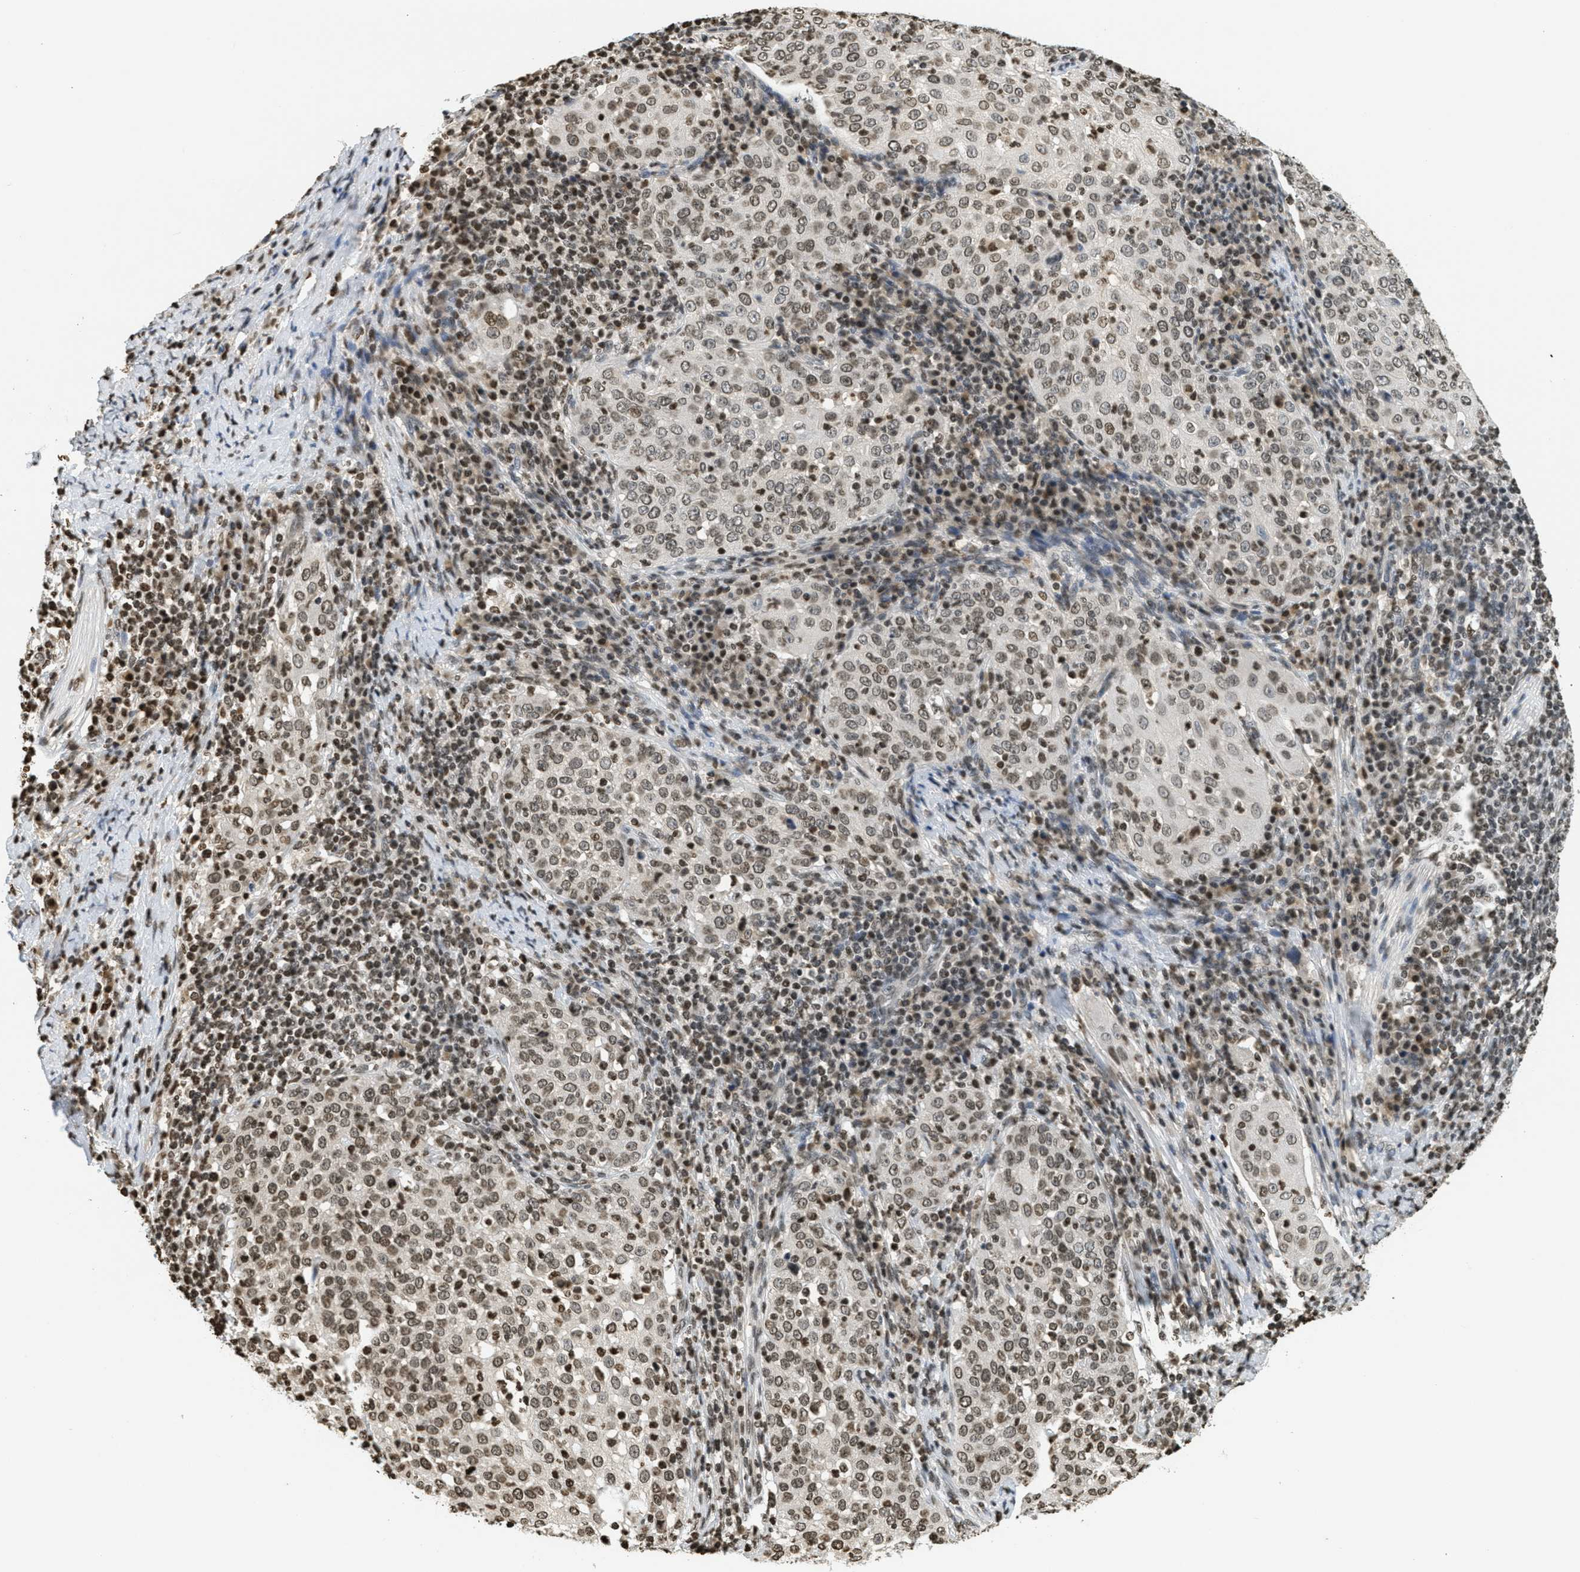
{"staining": {"intensity": "moderate", "quantity": ">75%", "location": "nuclear"}, "tissue": "cervical cancer", "cell_type": "Tumor cells", "image_type": "cancer", "snomed": [{"axis": "morphology", "description": "Squamous cell carcinoma, NOS"}, {"axis": "topography", "description": "Cervix"}], "caption": "The immunohistochemical stain shows moderate nuclear expression in tumor cells of cervical cancer tissue. The protein is stained brown, and the nuclei are stained in blue (DAB (3,3'-diaminobenzidine) IHC with brightfield microscopy, high magnification).", "gene": "LDB2", "patient": {"sex": "female", "age": 35}}